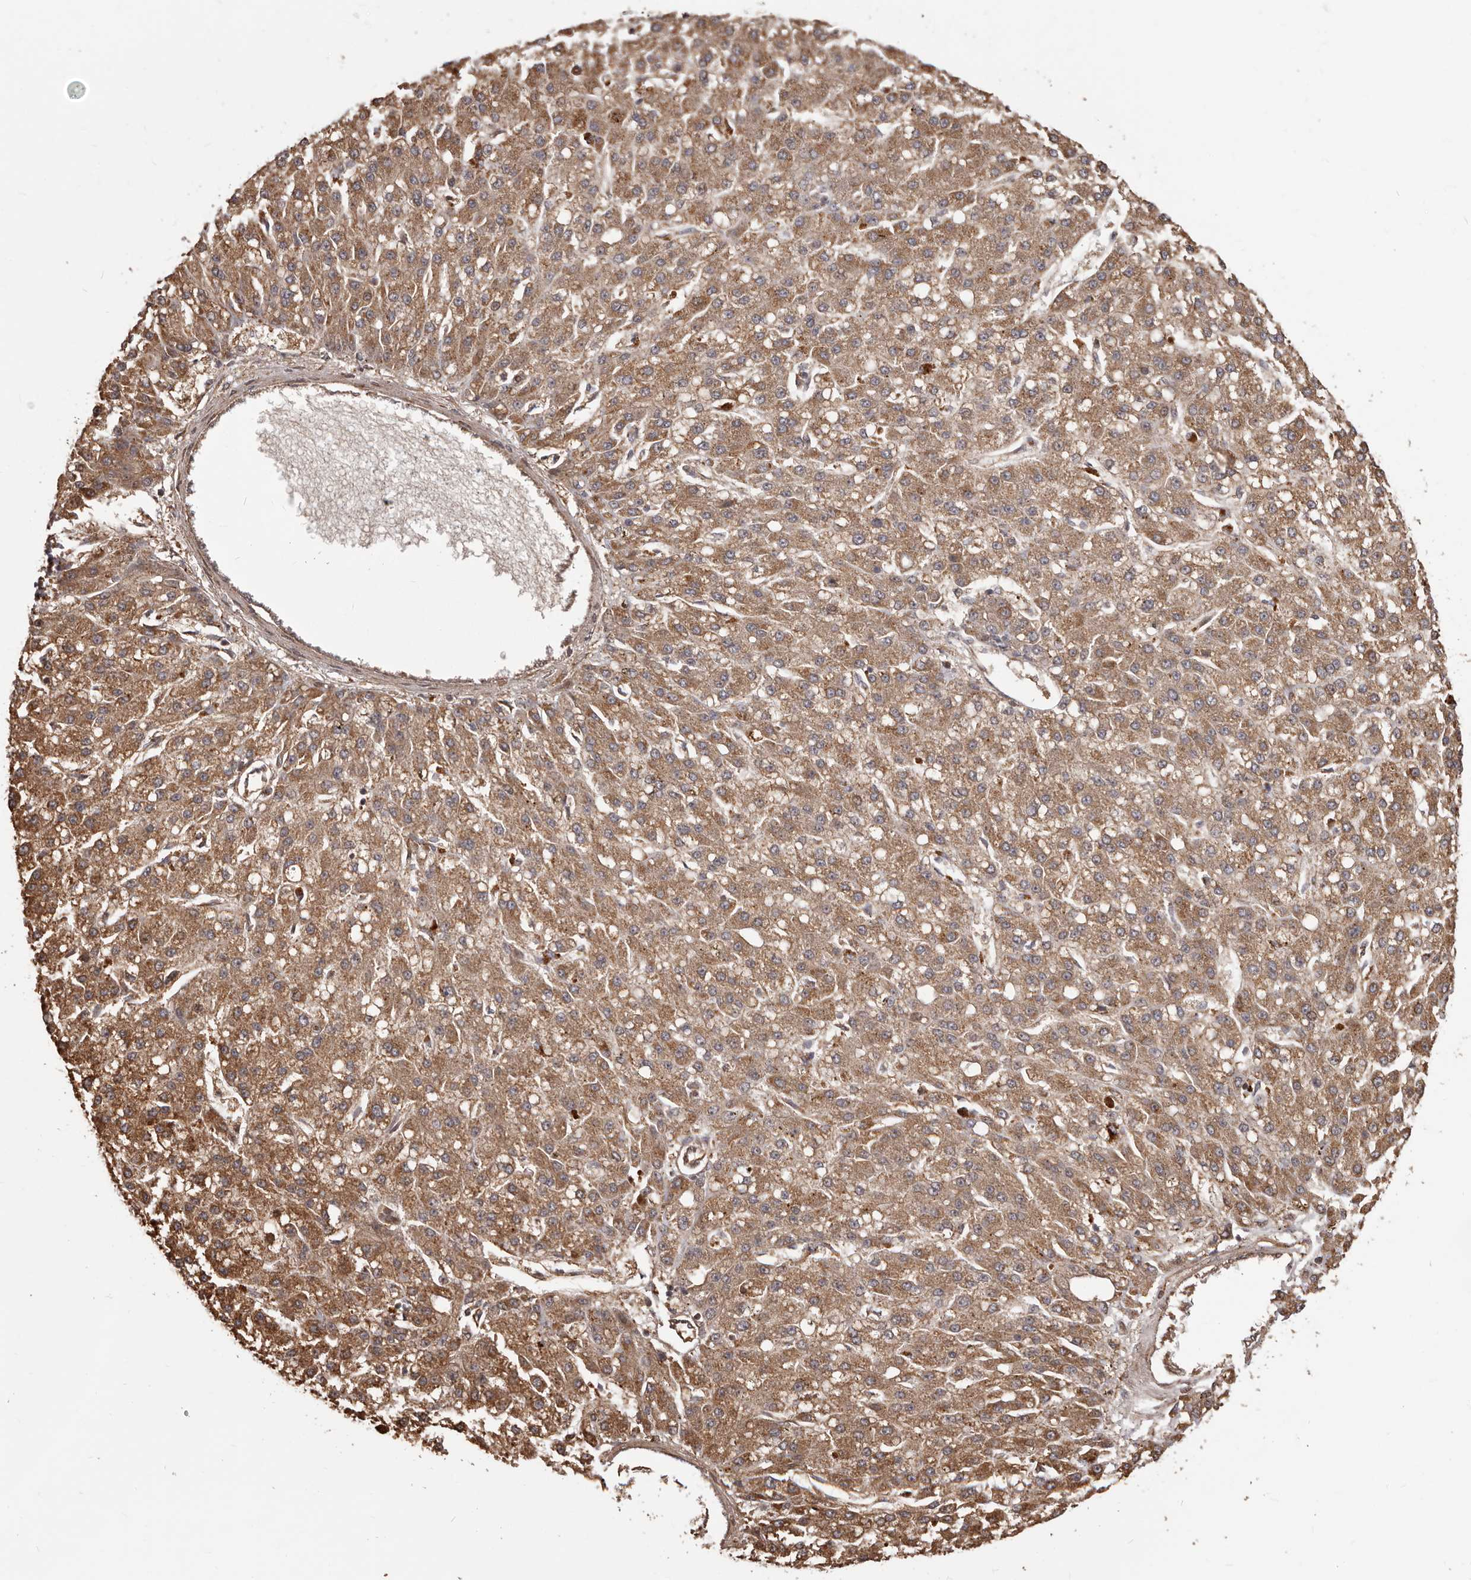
{"staining": {"intensity": "moderate", "quantity": ">75%", "location": "cytoplasmic/membranous"}, "tissue": "liver cancer", "cell_type": "Tumor cells", "image_type": "cancer", "snomed": [{"axis": "morphology", "description": "Carcinoma, Hepatocellular, NOS"}, {"axis": "topography", "description": "Liver"}], "caption": "IHC of human hepatocellular carcinoma (liver) displays medium levels of moderate cytoplasmic/membranous positivity in approximately >75% of tumor cells.", "gene": "MTO1", "patient": {"sex": "male", "age": 67}}